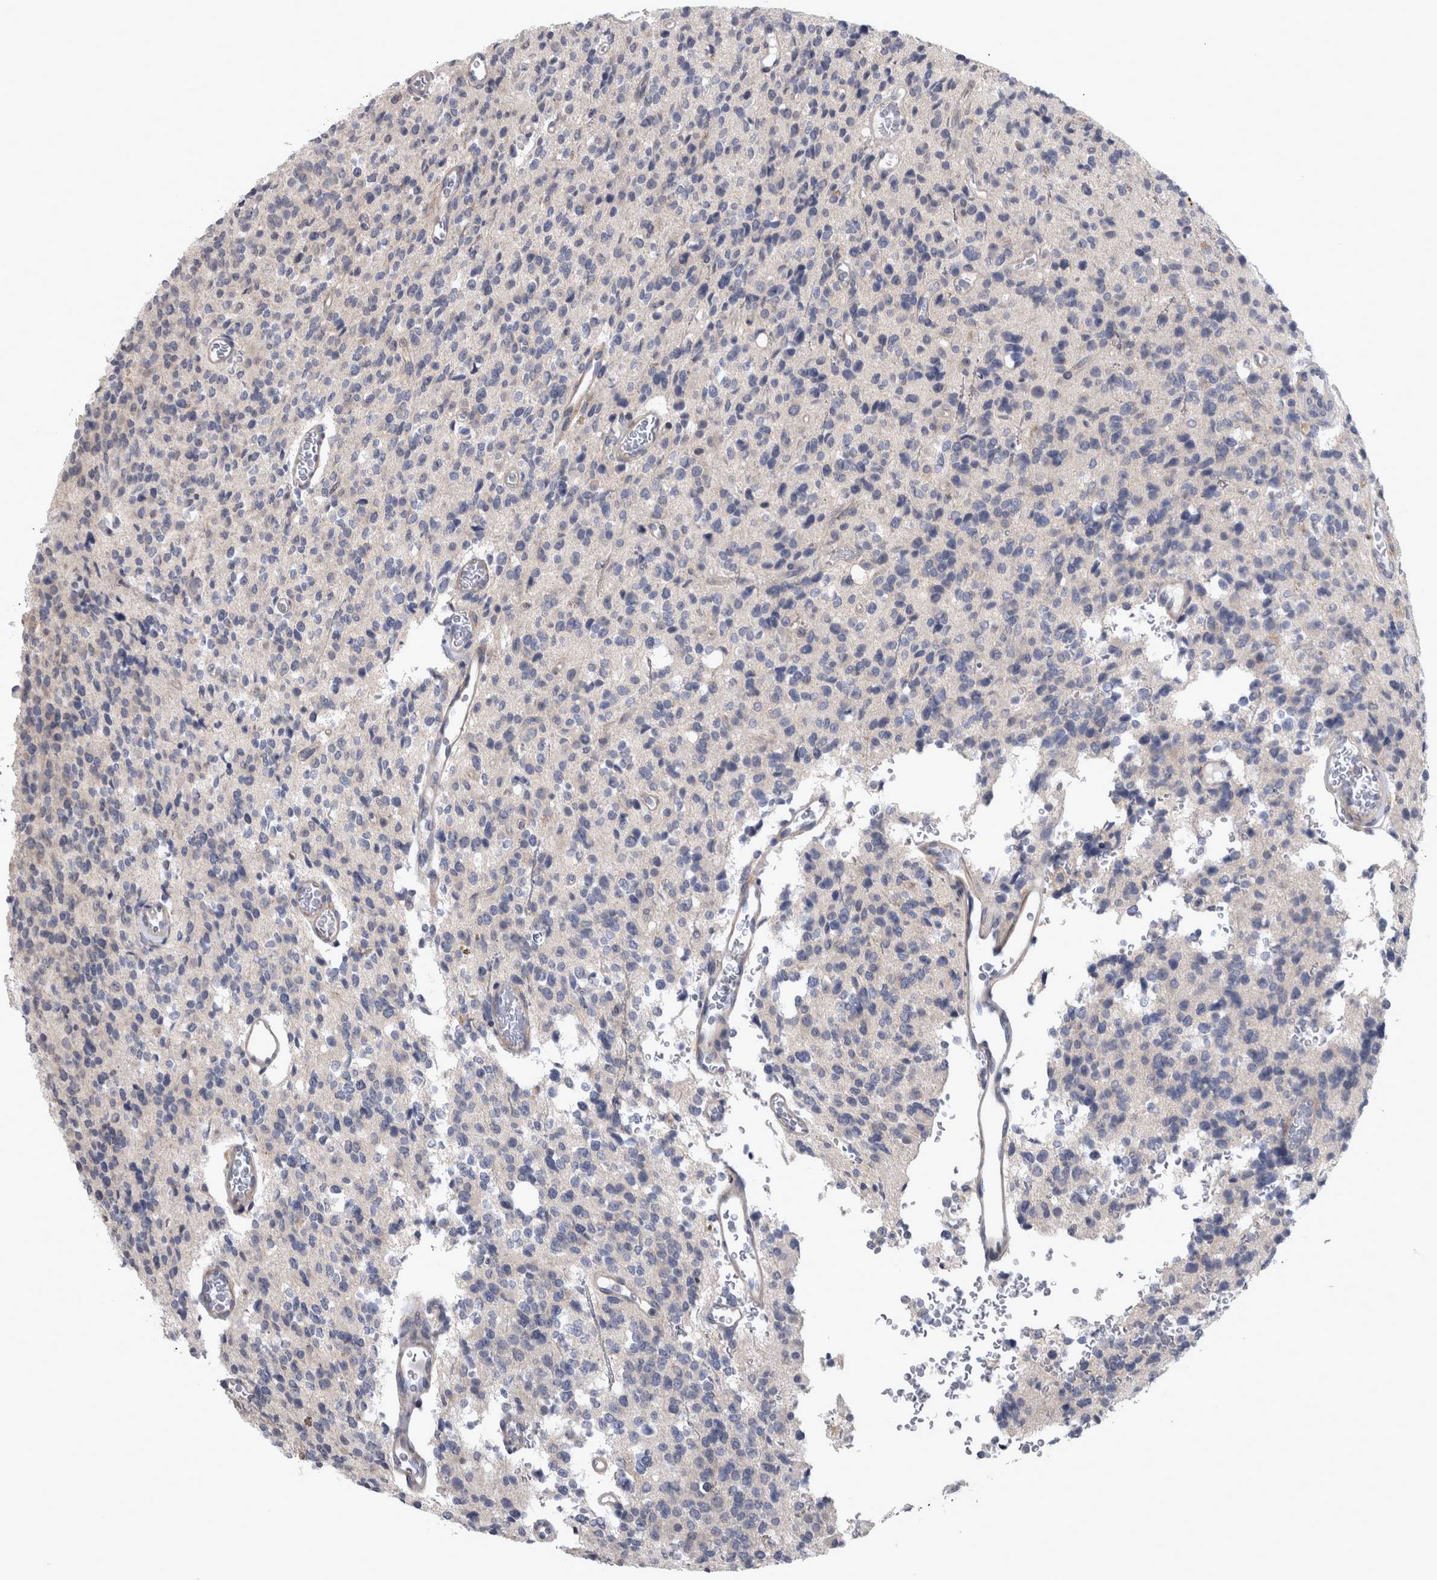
{"staining": {"intensity": "negative", "quantity": "none", "location": "none"}, "tissue": "glioma", "cell_type": "Tumor cells", "image_type": "cancer", "snomed": [{"axis": "morphology", "description": "Glioma, malignant, High grade"}, {"axis": "topography", "description": "Brain"}], "caption": "The IHC micrograph has no significant expression in tumor cells of glioma tissue.", "gene": "PRKCI", "patient": {"sex": "male", "age": 34}}